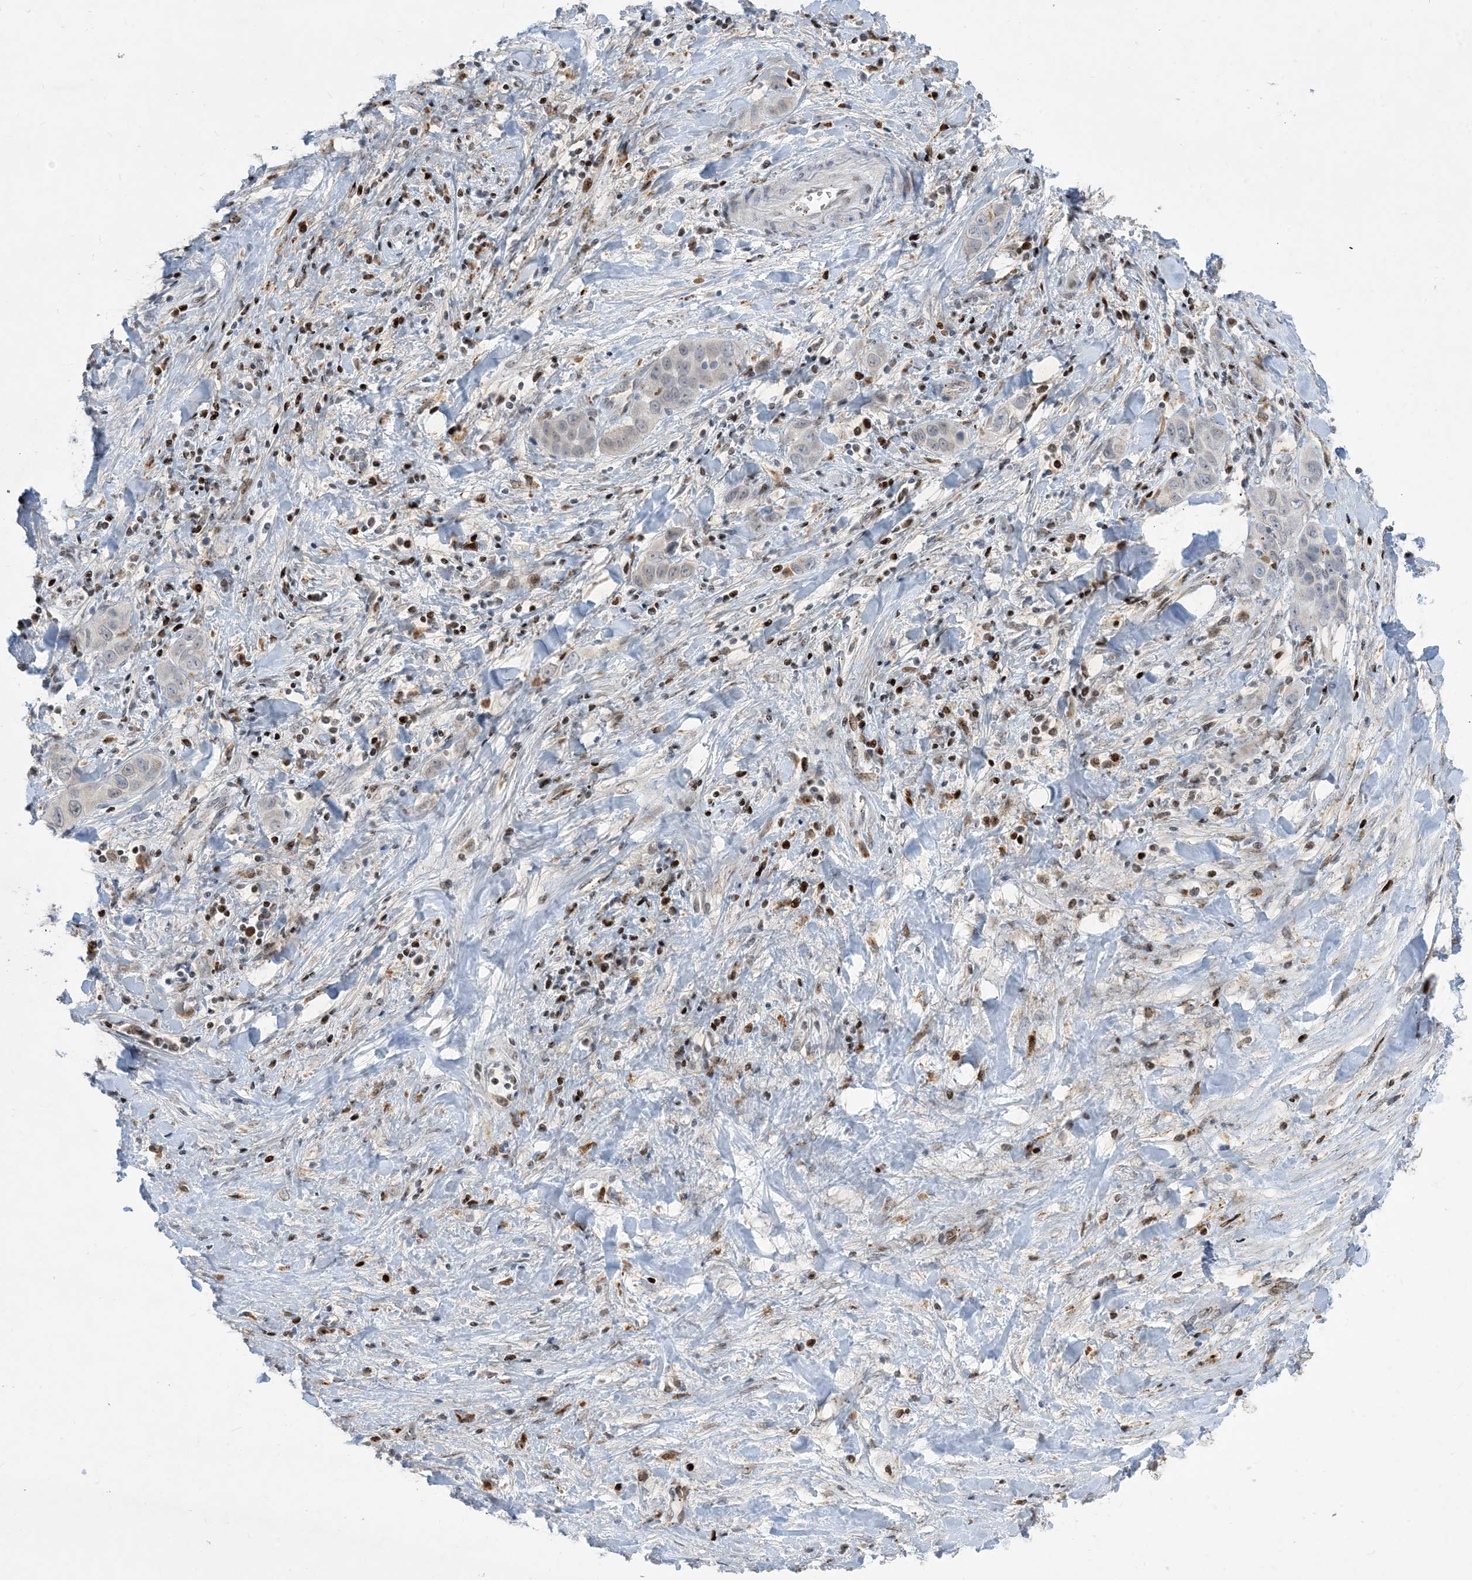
{"staining": {"intensity": "negative", "quantity": "none", "location": "none"}, "tissue": "liver cancer", "cell_type": "Tumor cells", "image_type": "cancer", "snomed": [{"axis": "morphology", "description": "Cholangiocarcinoma"}, {"axis": "topography", "description": "Liver"}], "caption": "DAB immunohistochemical staining of human liver cancer exhibits no significant staining in tumor cells.", "gene": "SLC25A53", "patient": {"sex": "female", "age": 52}}